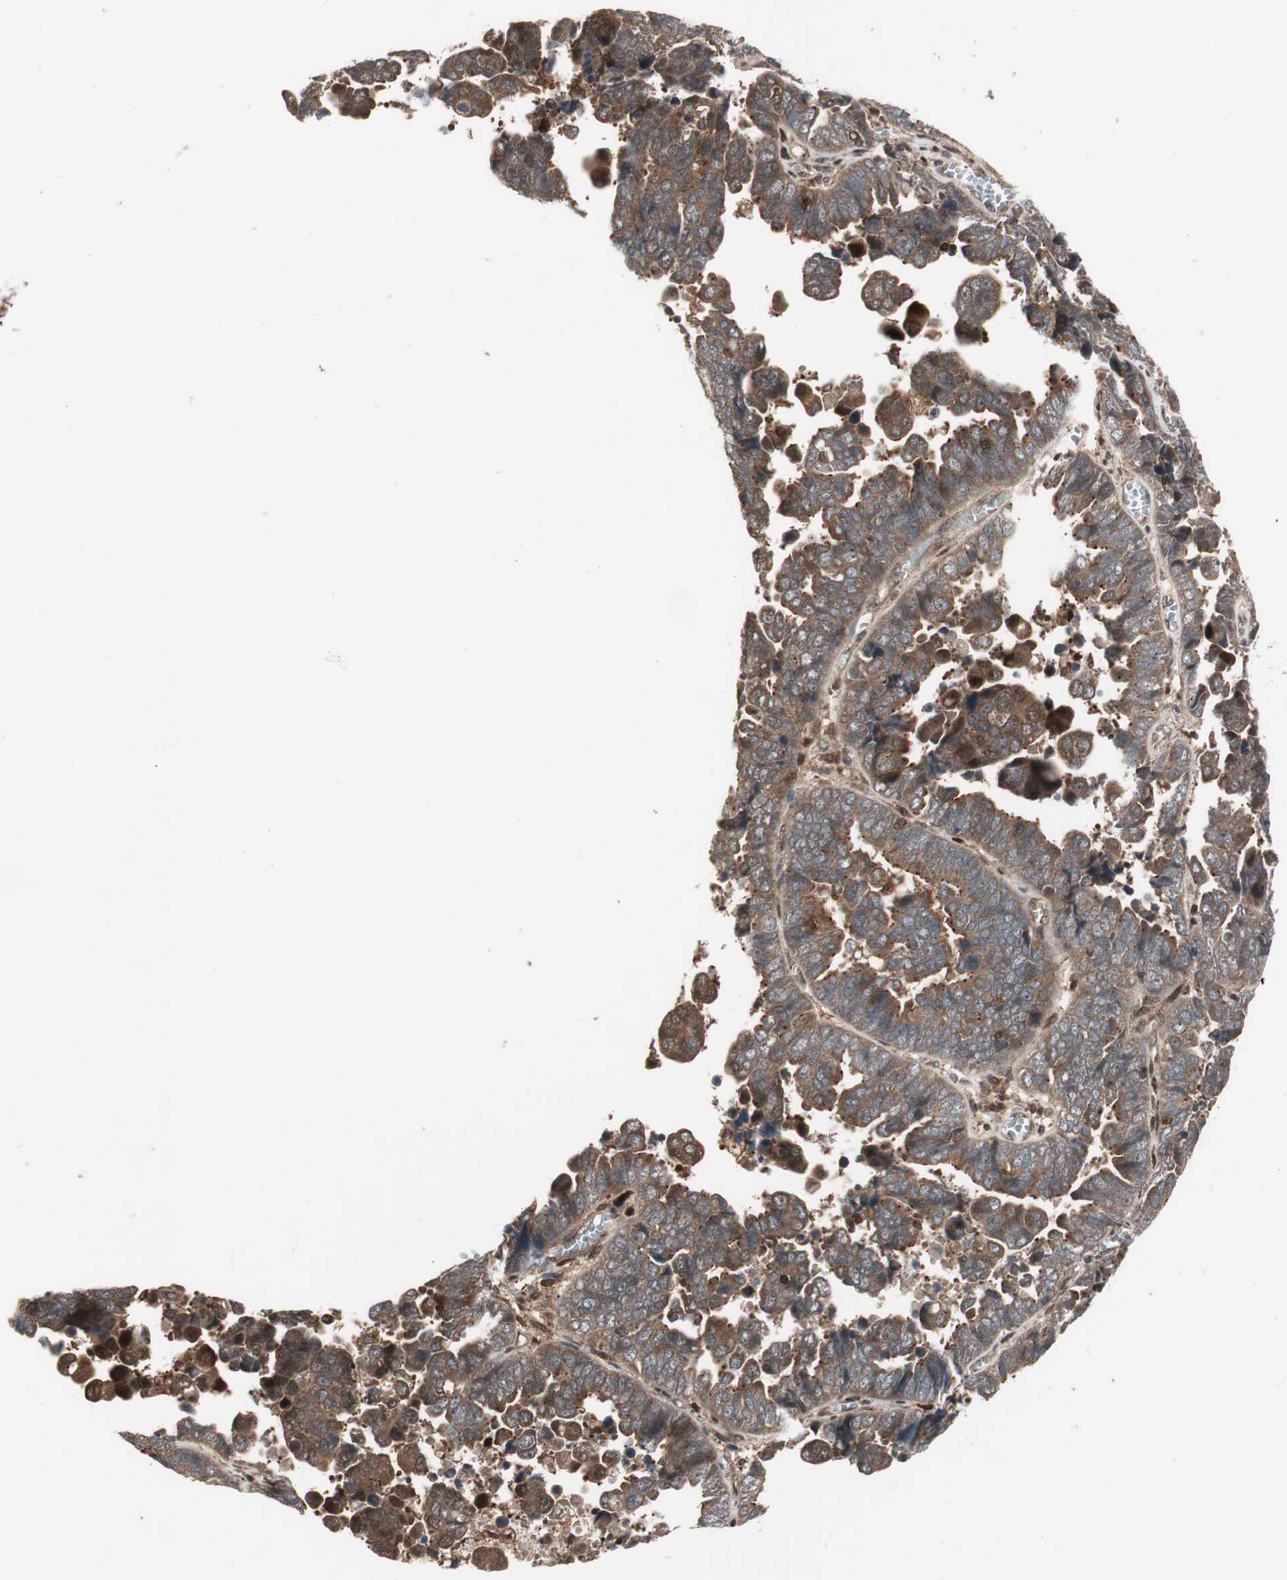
{"staining": {"intensity": "strong", "quantity": ">75%", "location": "cytoplasmic/membranous"}, "tissue": "endometrial cancer", "cell_type": "Tumor cells", "image_type": "cancer", "snomed": [{"axis": "morphology", "description": "Adenocarcinoma, NOS"}, {"axis": "topography", "description": "Endometrium"}], "caption": "DAB immunohistochemical staining of human adenocarcinoma (endometrial) reveals strong cytoplasmic/membranous protein staining in about >75% of tumor cells. (Stains: DAB (3,3'-diaminobenzidine) in brown, nuclei in blue, Microscopy: brightfield microscopy at high magnification).", "gene": "PRKG2", "patient": {"sex": "female", "age": 75}}